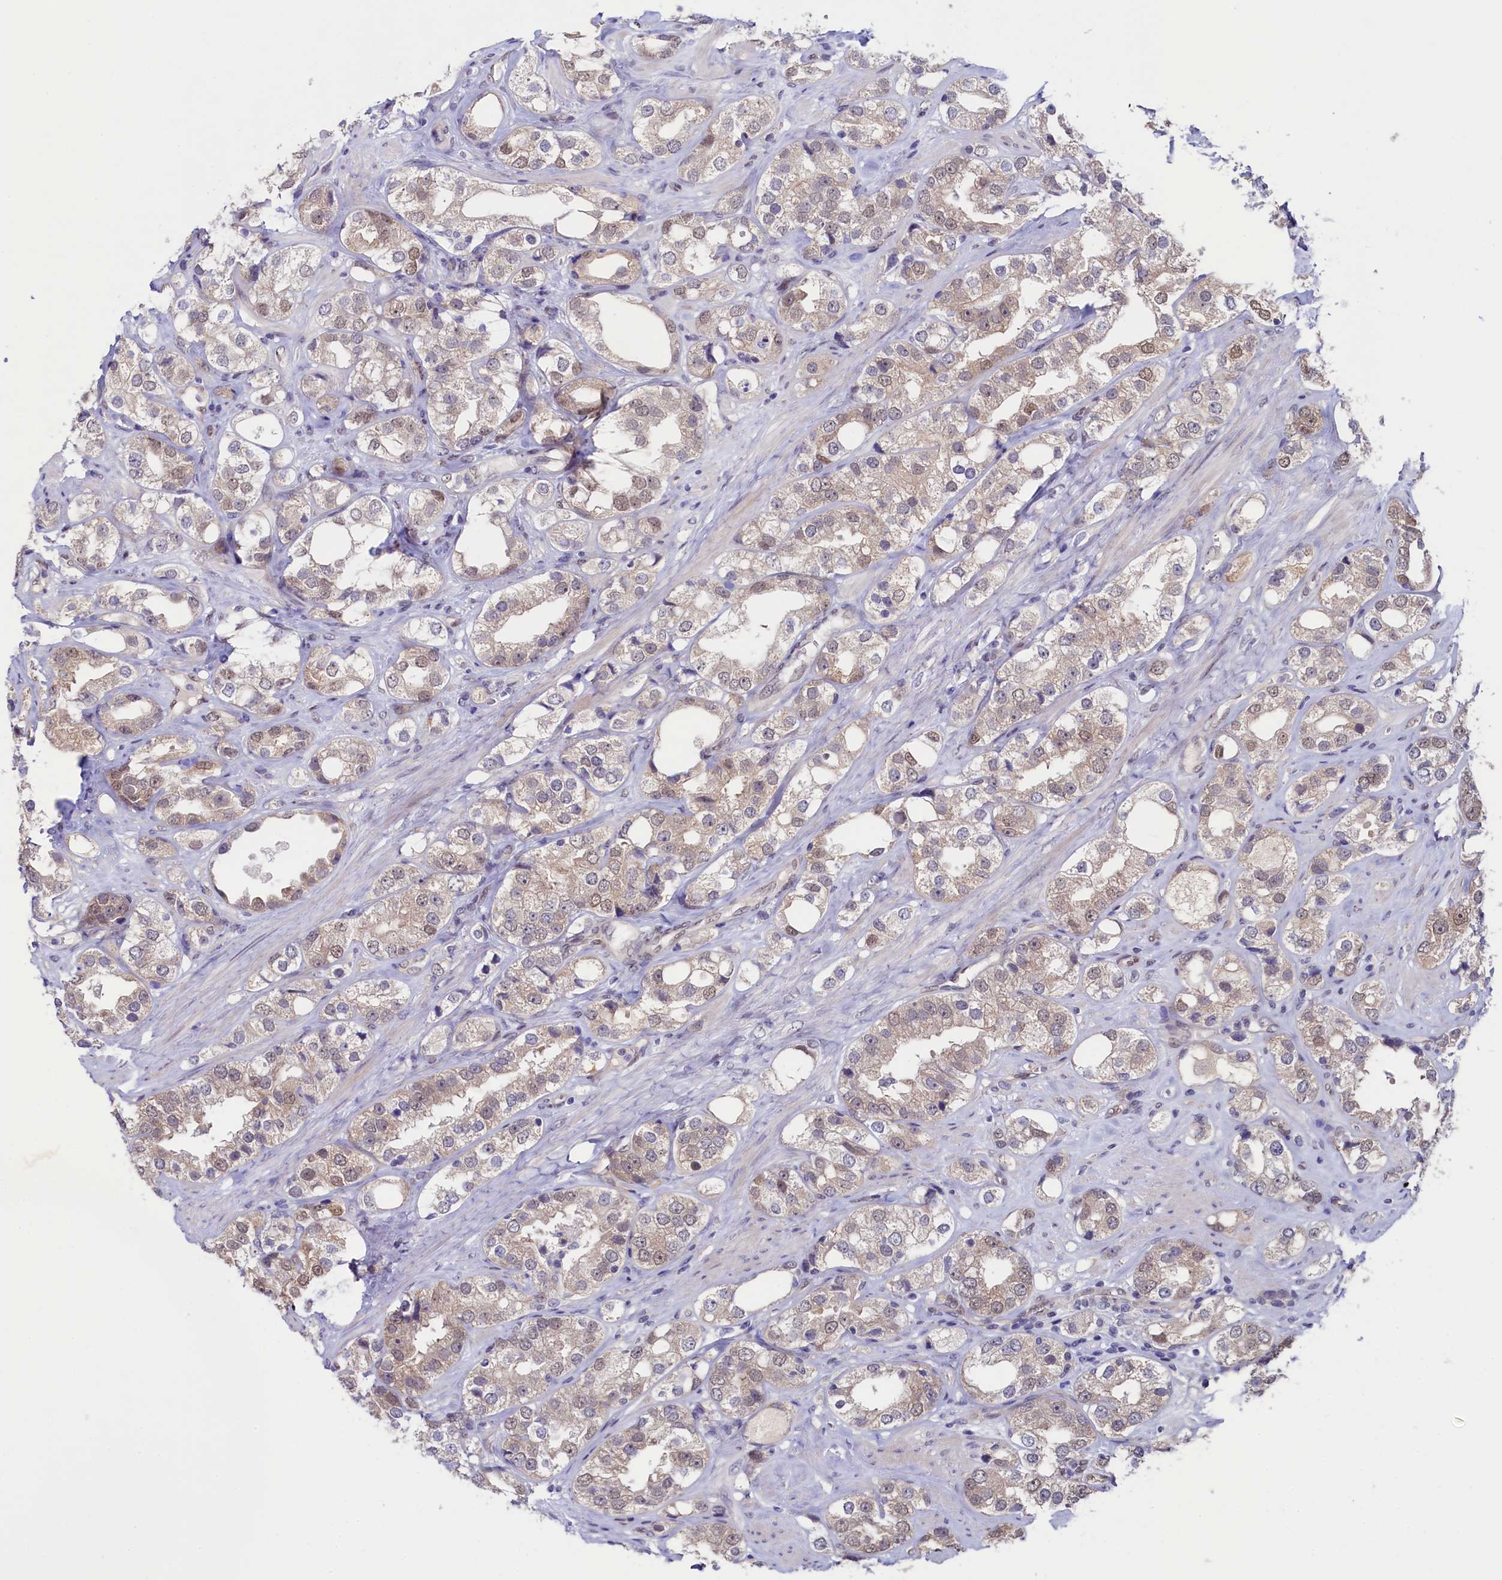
{"staining": {"intensity": "weak", "quantity": ">75%", "location": "nuclear"}, "tissue": "prostate cancer", "cell_type": "Tumor cells", "image_type": "cancer", "snomed": [{"axis": "morphology", "description": "Adenocarcinoma, NOS"}, {"axis": "topography", "description": "Prostate"}], "caption": "Adenocarcinoma (prostate) was stained to show a protein in brown. There is low levels of weak nuclear expression in about >75% of tumor cells. Nuclei are stained in blue.", "gene": "FLYWCH2", "patient": {"sex": "male", "age": 79}}